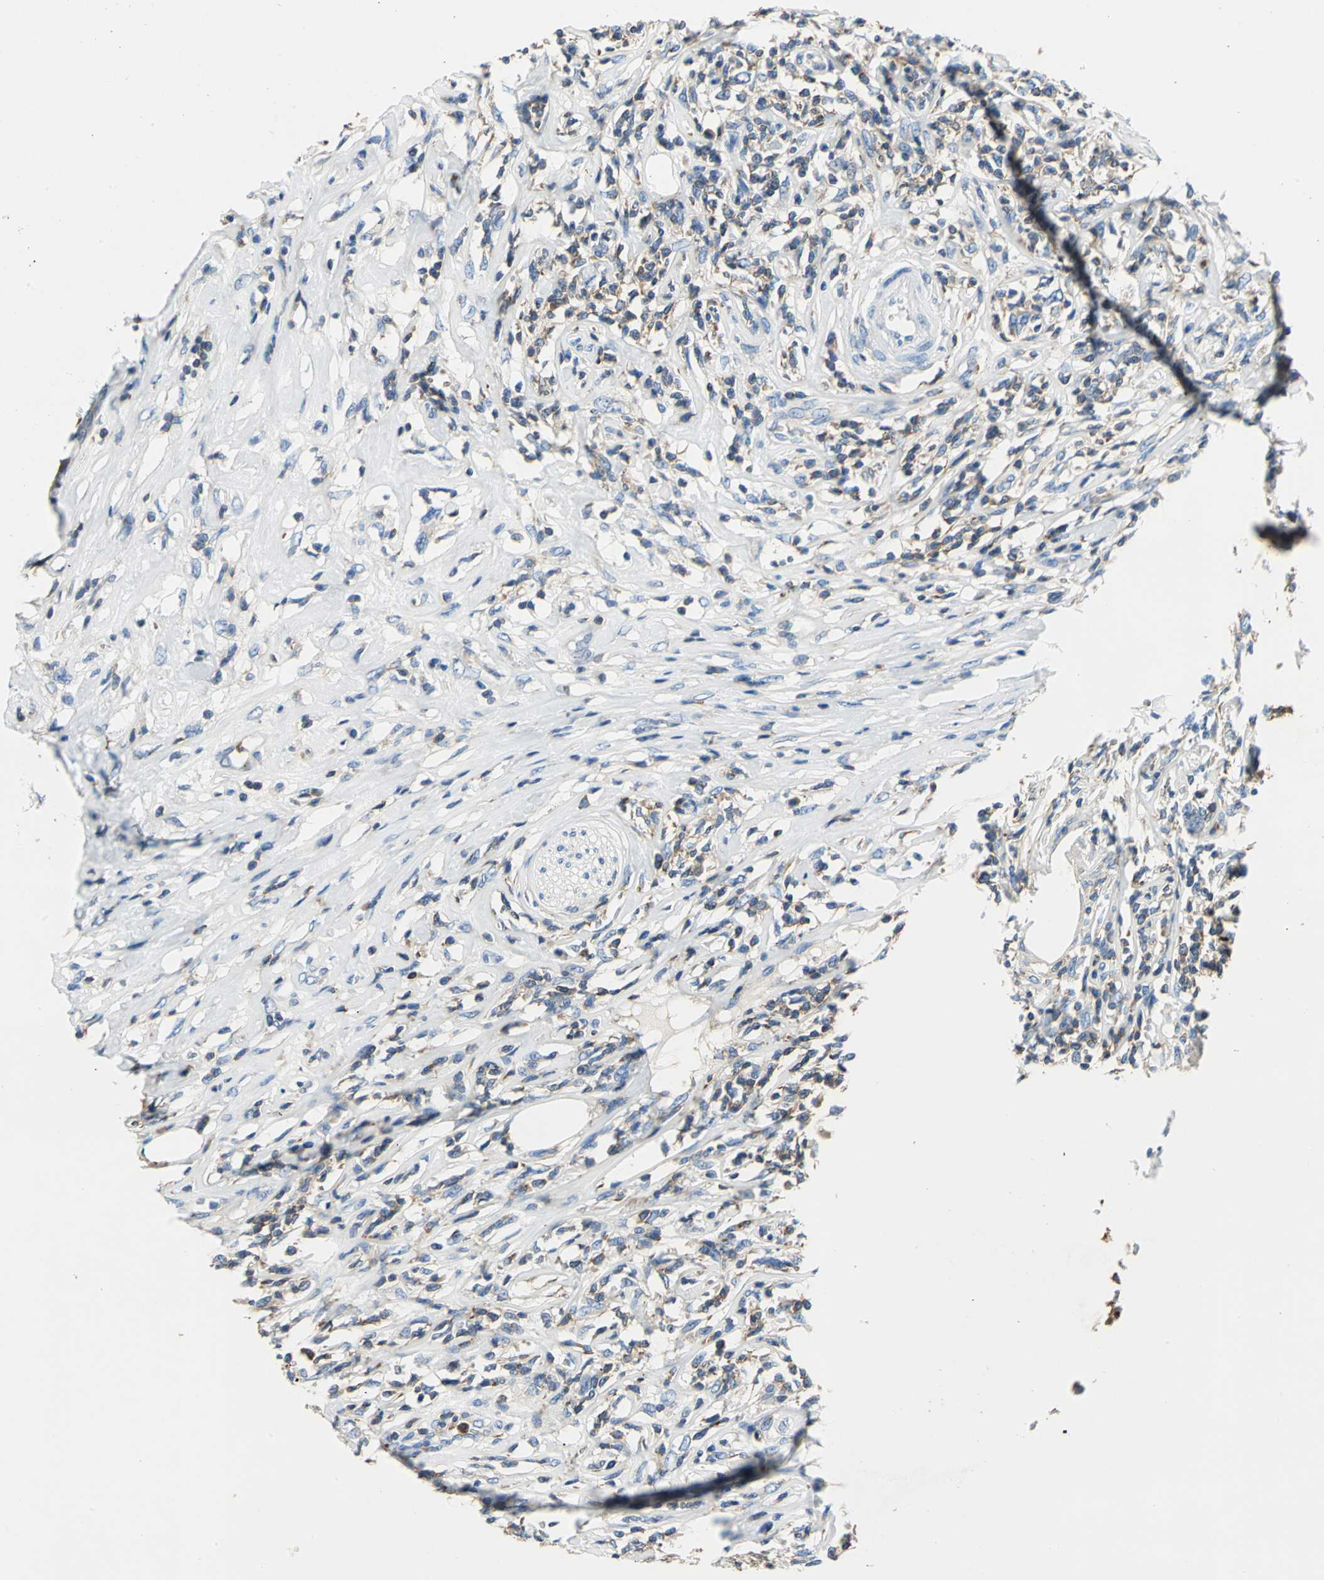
{"staining": {"intensity": "moderate", "quantity": "25%-75%", "location": "cytoplasmic/membranous"}, "tissue": "lymphoma", "cell_type": "Tumor cells", "image_type": "cancer", "snomed": [{"axis": "morphology", "description": "Malignant lymphoma, non-Hodgkin's type, High grade"}, {"axis": "topography", "description": "Lymph node"}], "caption": "The histopathology image shows a brown stain indicating the presence of a protein in the cytoplasmic/membranous of tumor cells in lymphoma.", "gene": "SEPTIN6", "patient": {"sex": "female", "age": 84}}